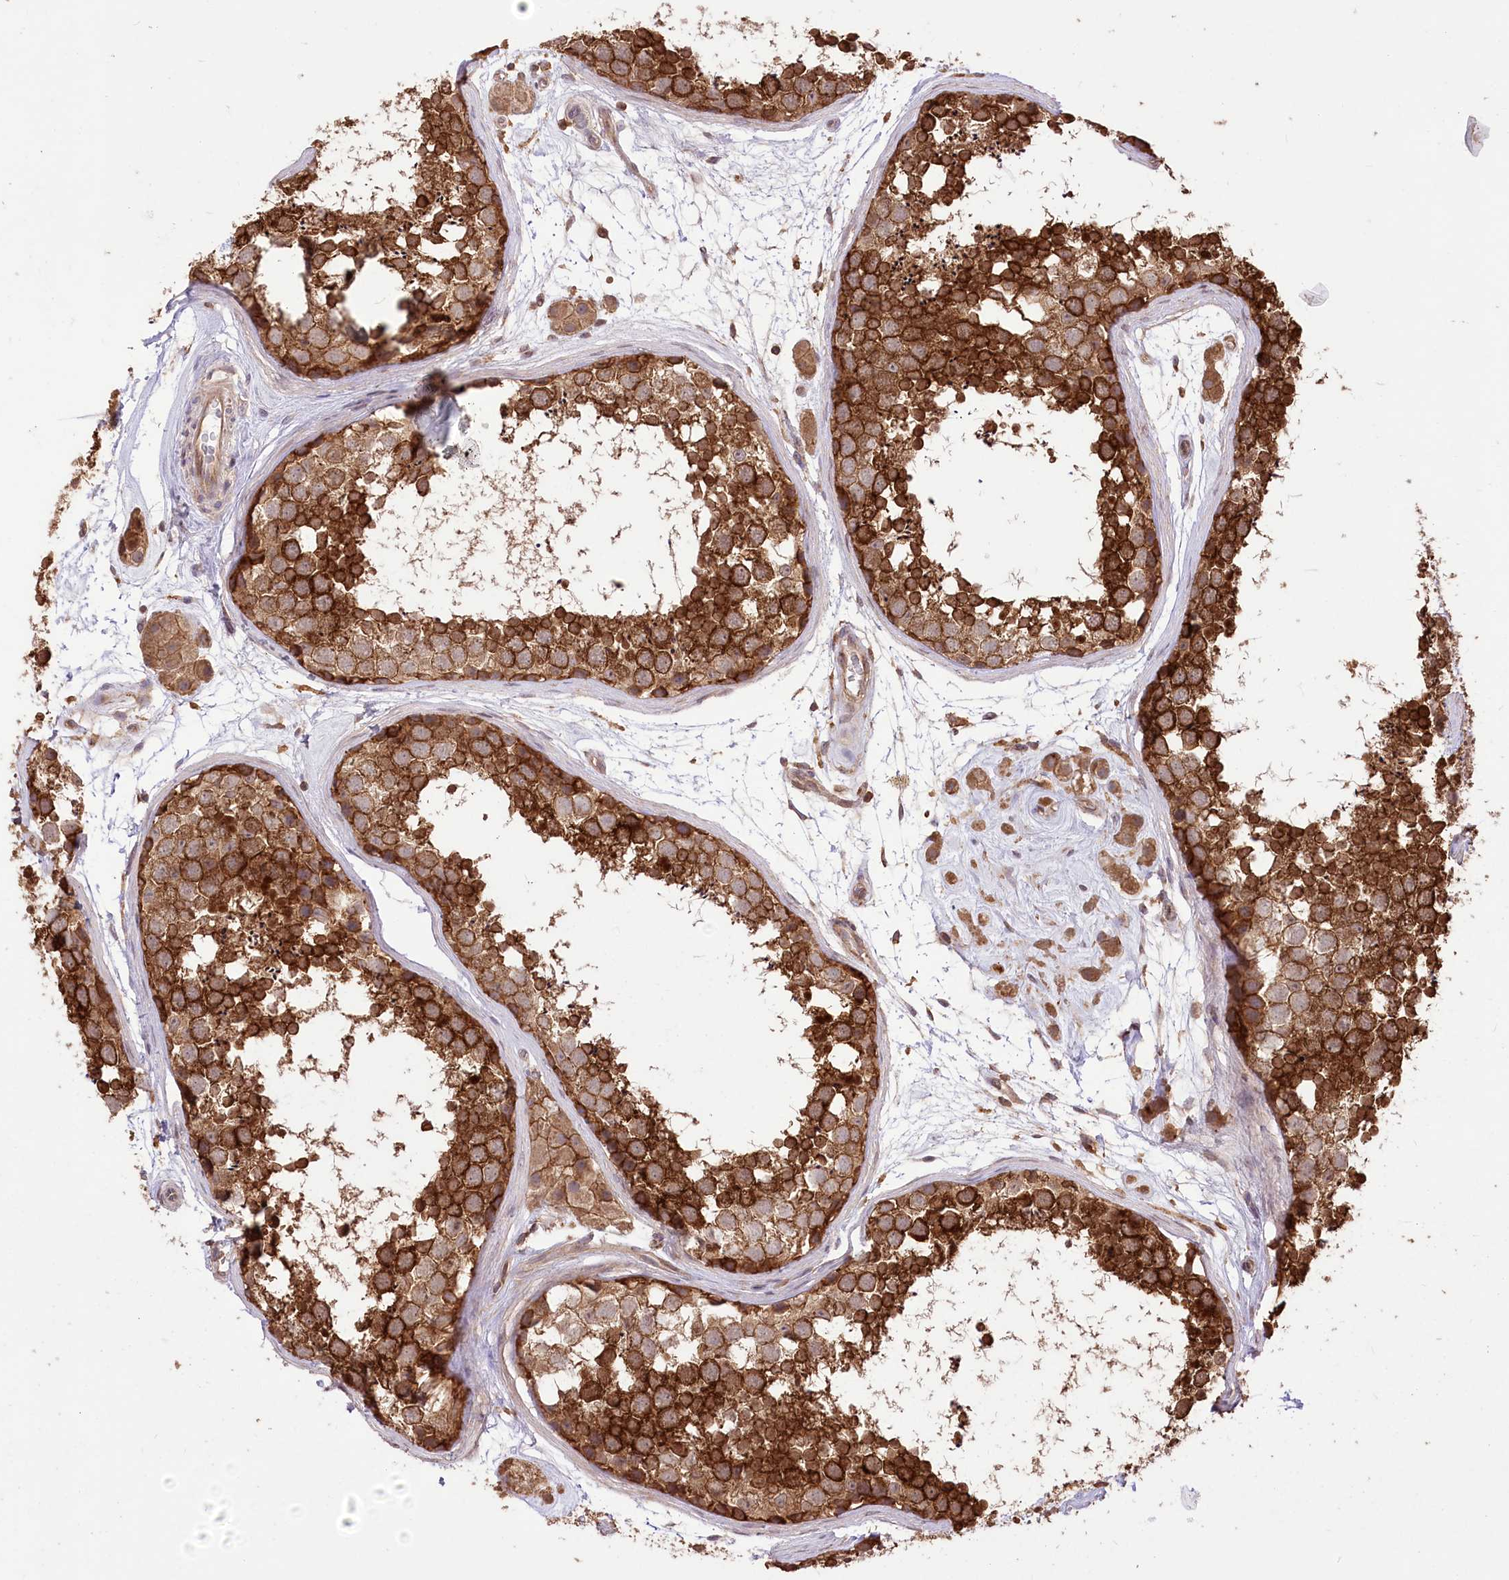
{"staining": {"intensity": "strong", "quantity": ">75%", "location": "cytoplasmic/membranous"}, "tissue": "testis", "cell_type": "Cells in seminiferous ducts", "image_type": "normal", "snomed": [{"axis": "morphology", "description": "Normal tissue, NOS"}, {"axis": "topography", "description": "Testis"}], "caption": "Protein staining demonstrates strong cytoplasmic/membranous staining in about >75% of cells in seminiferous ducts in normal testis.", "gene": "XYLB", "patient": {"sex": "male", "age": 56}}